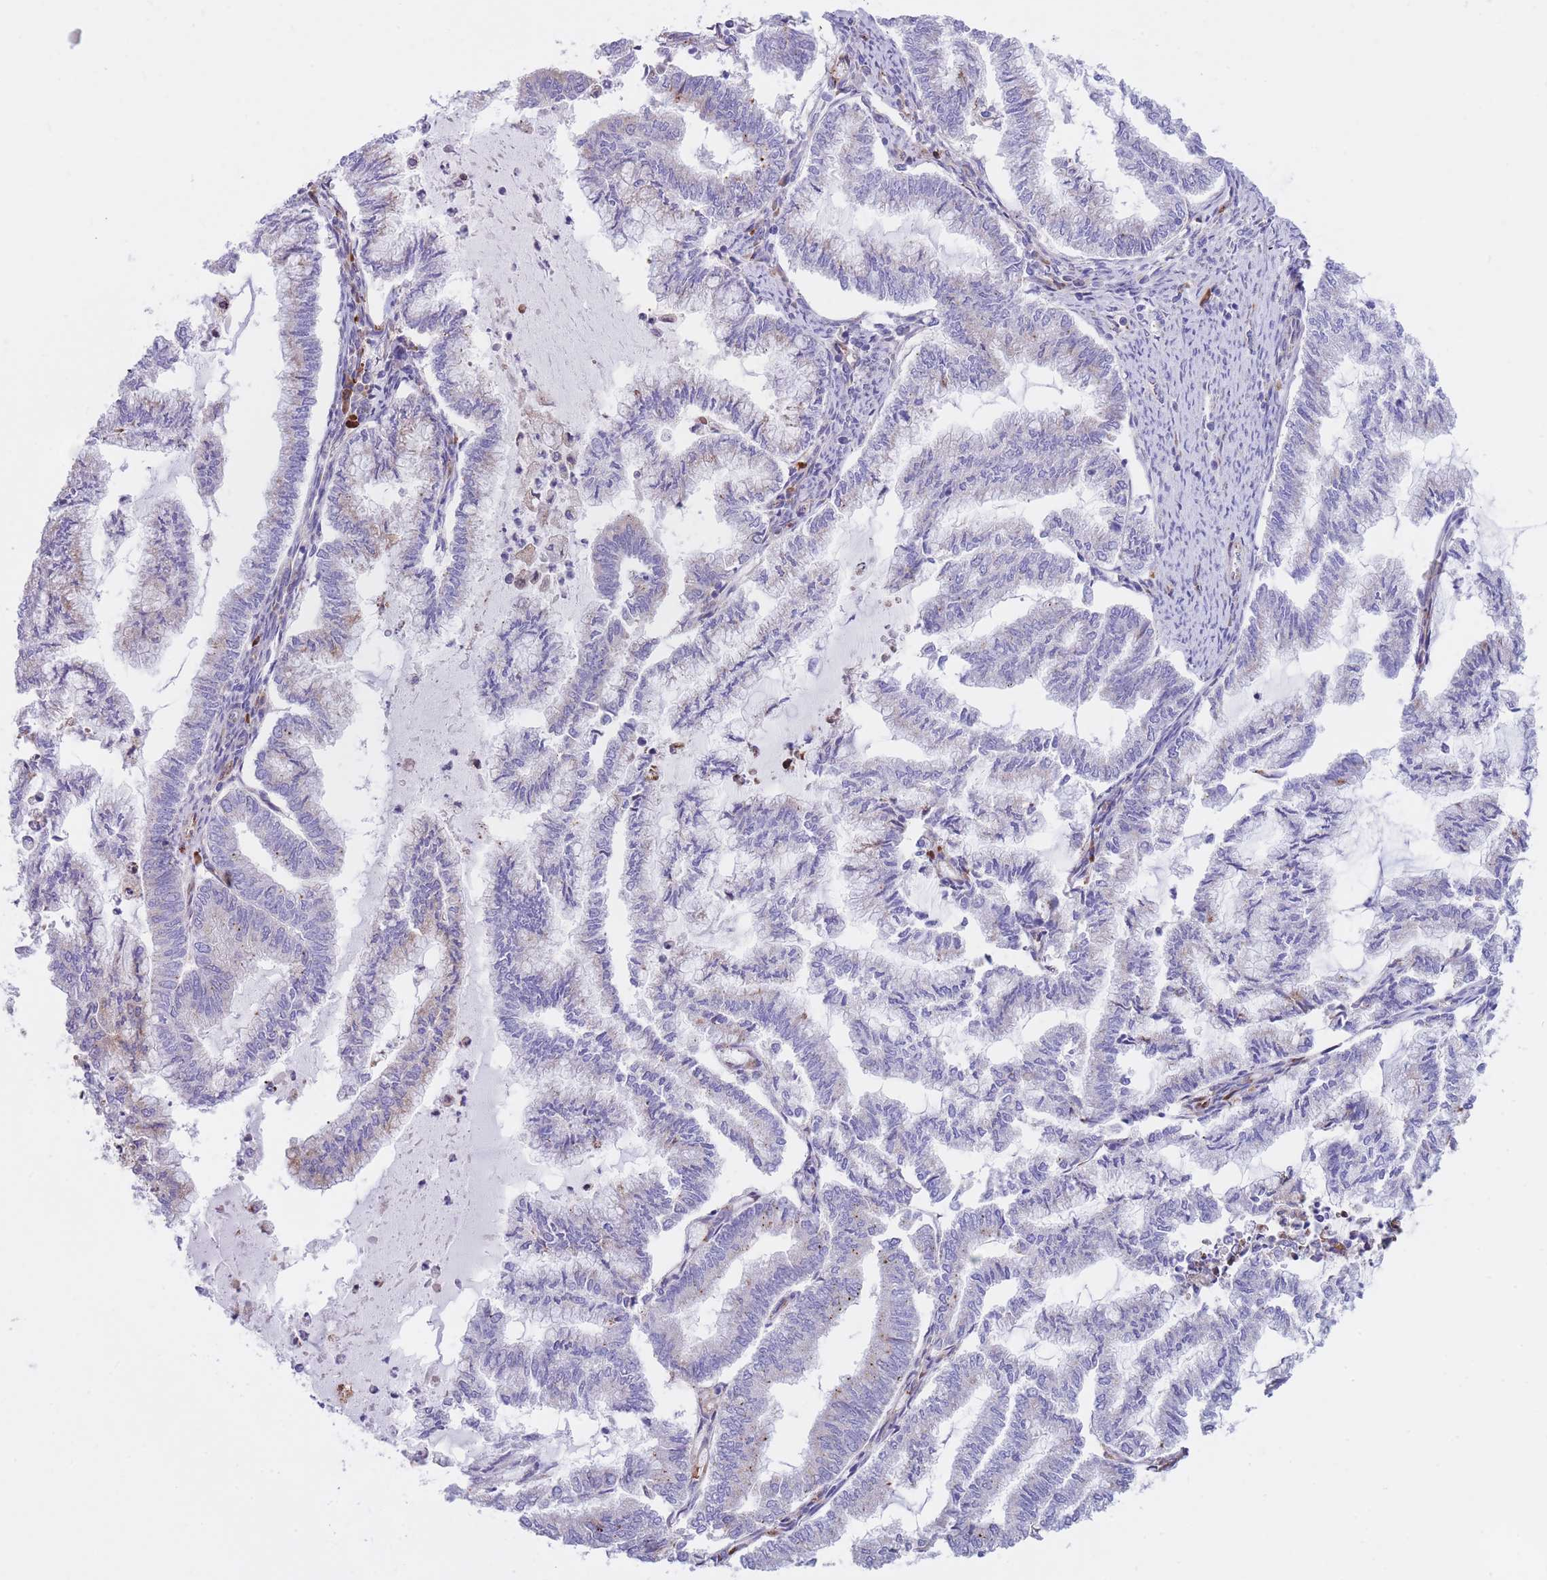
{"staining": {"intensity": "negative", "quantity": "none", "location": "none"}, "tissue": "endometrial cancer", "cell_type": "Tumor cells", "image_type": "cancer", "snomed": [{"axis": "morphology", "description": "Adenocarcinoma, NOS"}, {"axis": "topography", "description": "Endometrium"}], "caption": "Tumor cells are negative for protein expression in human endometrial adenocarcinoma. (Immunohistochemistry (ihc), brightfield microscopy, high magnification).", "gene": "DET1", "patient": {"sex": "female", "age": 79}}